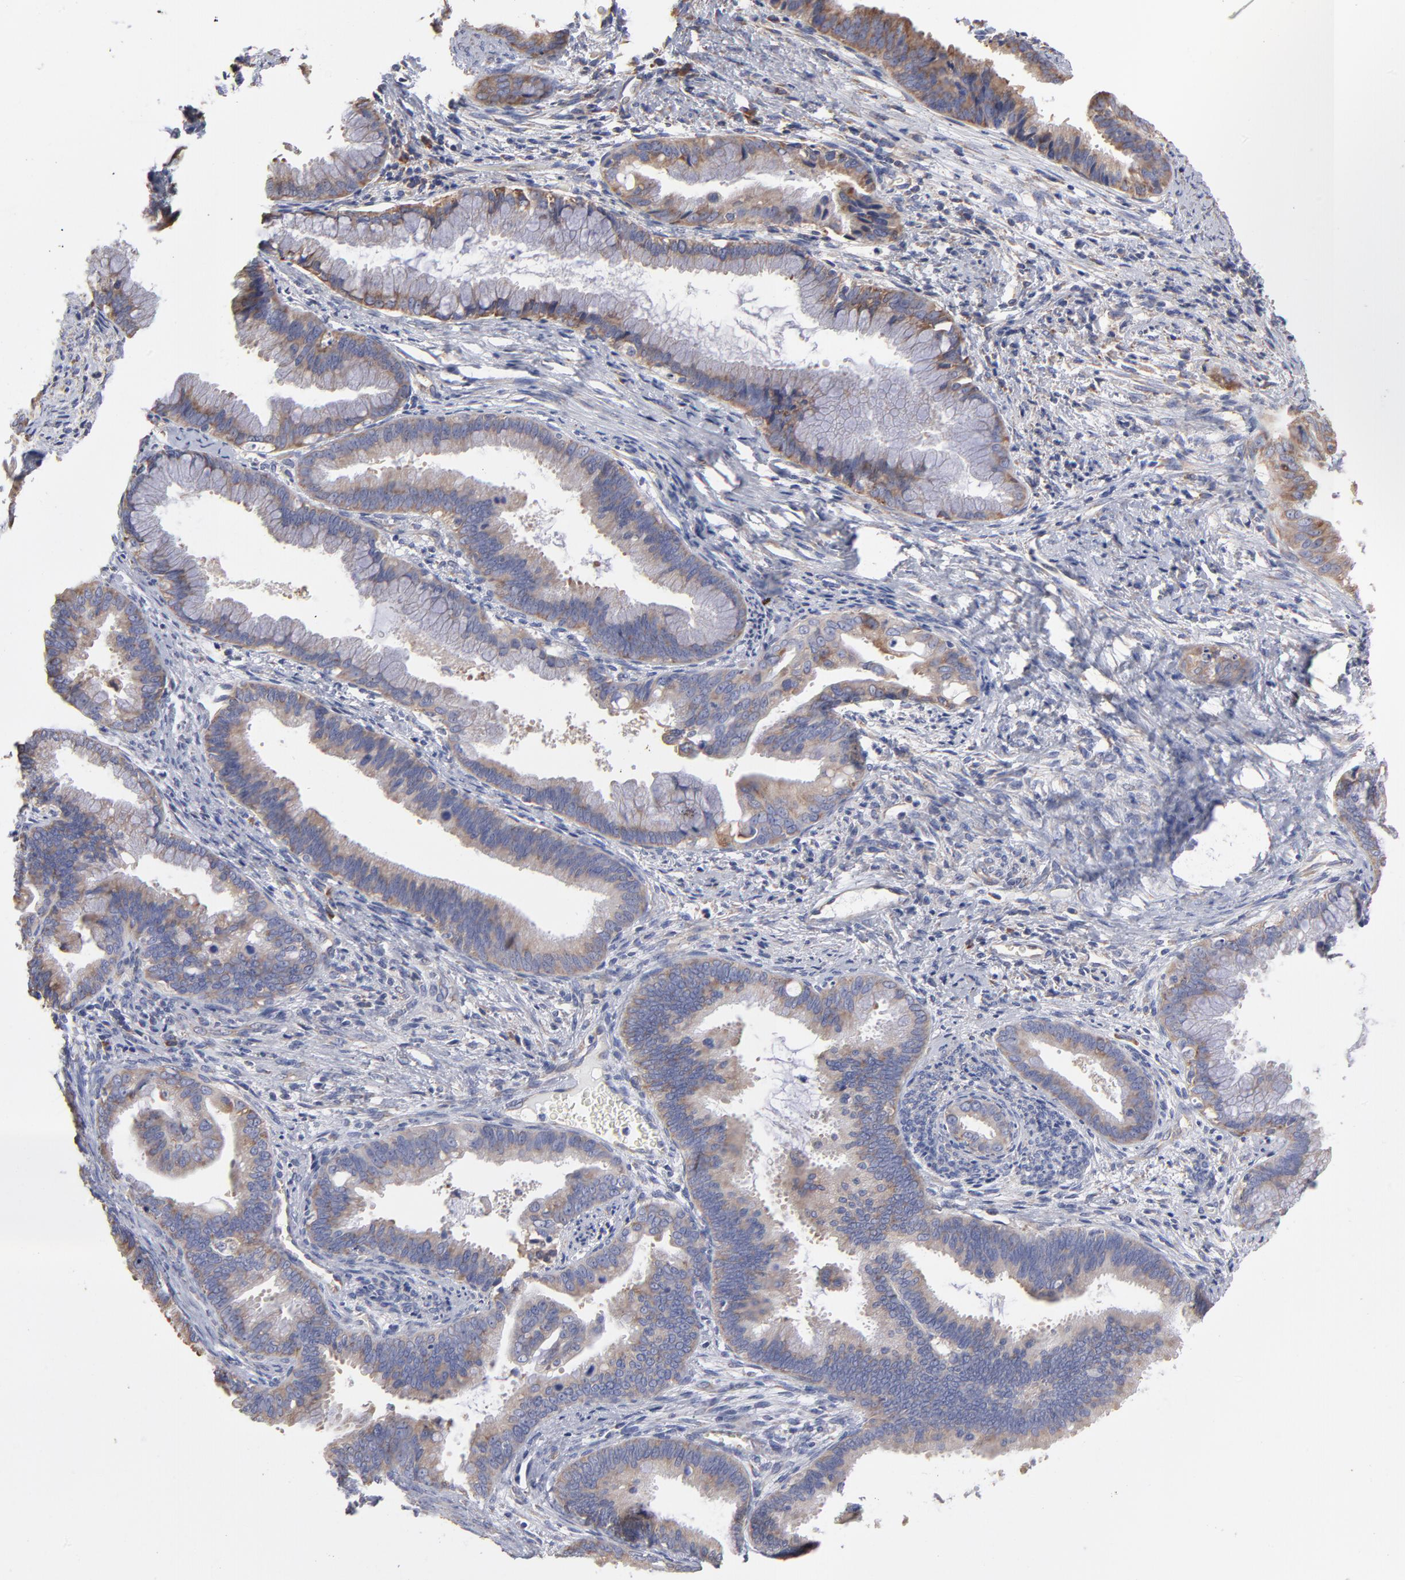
{"staining": {"intensity": "moderate", "quantity": ">75%", "location": "cytoplasmic/membranous"}, "tissue": "cervical cancer", "cell_type": "Tumor cells", "image_type": "cancer", "snomed": [{"axis": "morphology", "description": "Adenocarcinoma, NOS"}, {"axis": "topography", "description": "Cervix"}], "caption": "Cervical cancer (adenocarcinoma) stained for a protein reveals moderate cytoplasmic/membranous positivity in tumor cells. The protein of interest is shown in brown color, while the nuclei are stained blue.", "gene": "RPL3", "patient": {"sex": "female", "age": 47}}